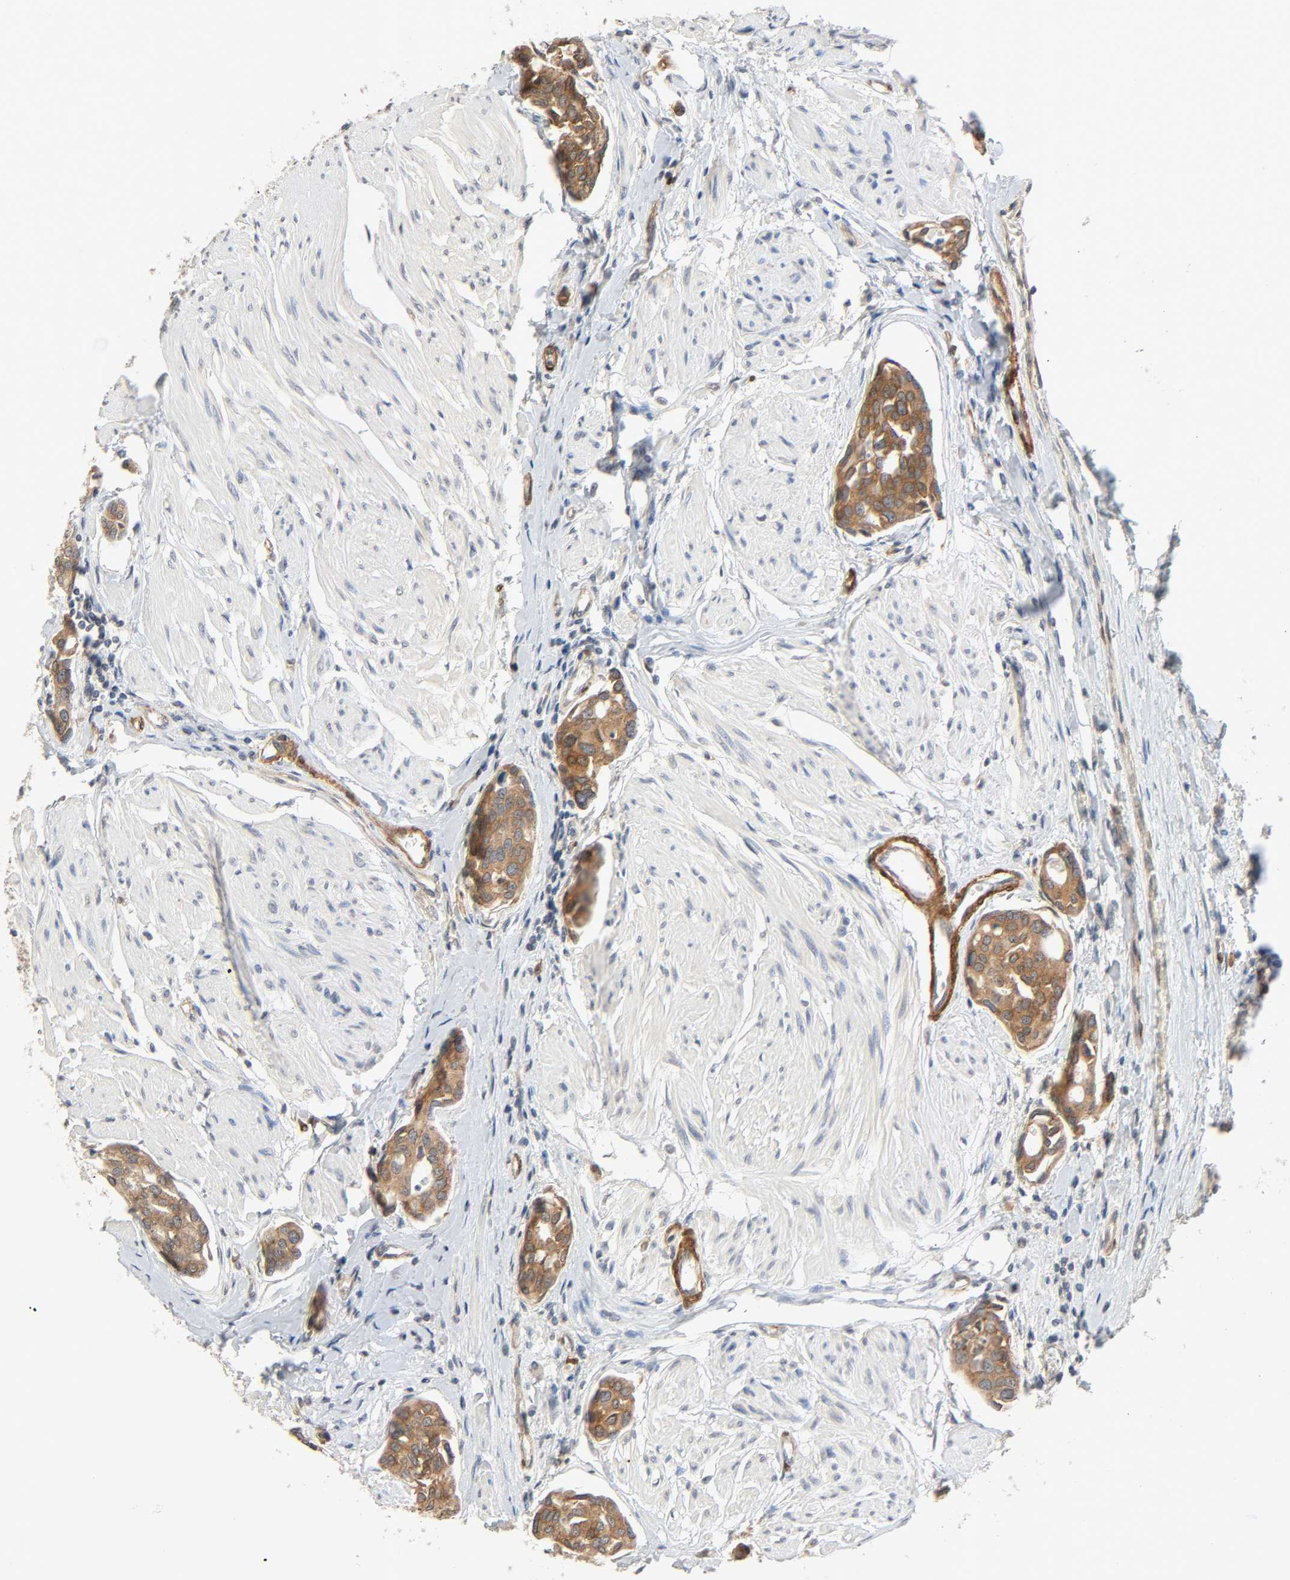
{"staining": {"intensity": "strong", "quantity": ">75%", "location": "cytoplasmic/membranous"}, "tissue": "urothelial cancer", "cell_type": "Tumor cells", "image_type": "cancer", "snomed": [{"axis": "morphology", "description": "Urothelial carcinoma, High grade"}, {"axis": "topography", "description": "Urinary bladder"}], "caption": "Tumor cells display high levels of strong cytoplasmic/membranous expression in approximately >75% of cells in high-grade urothelial carcinoma.", "gene": "PTK2", "patient": {"sex": "male", "age": 78}}